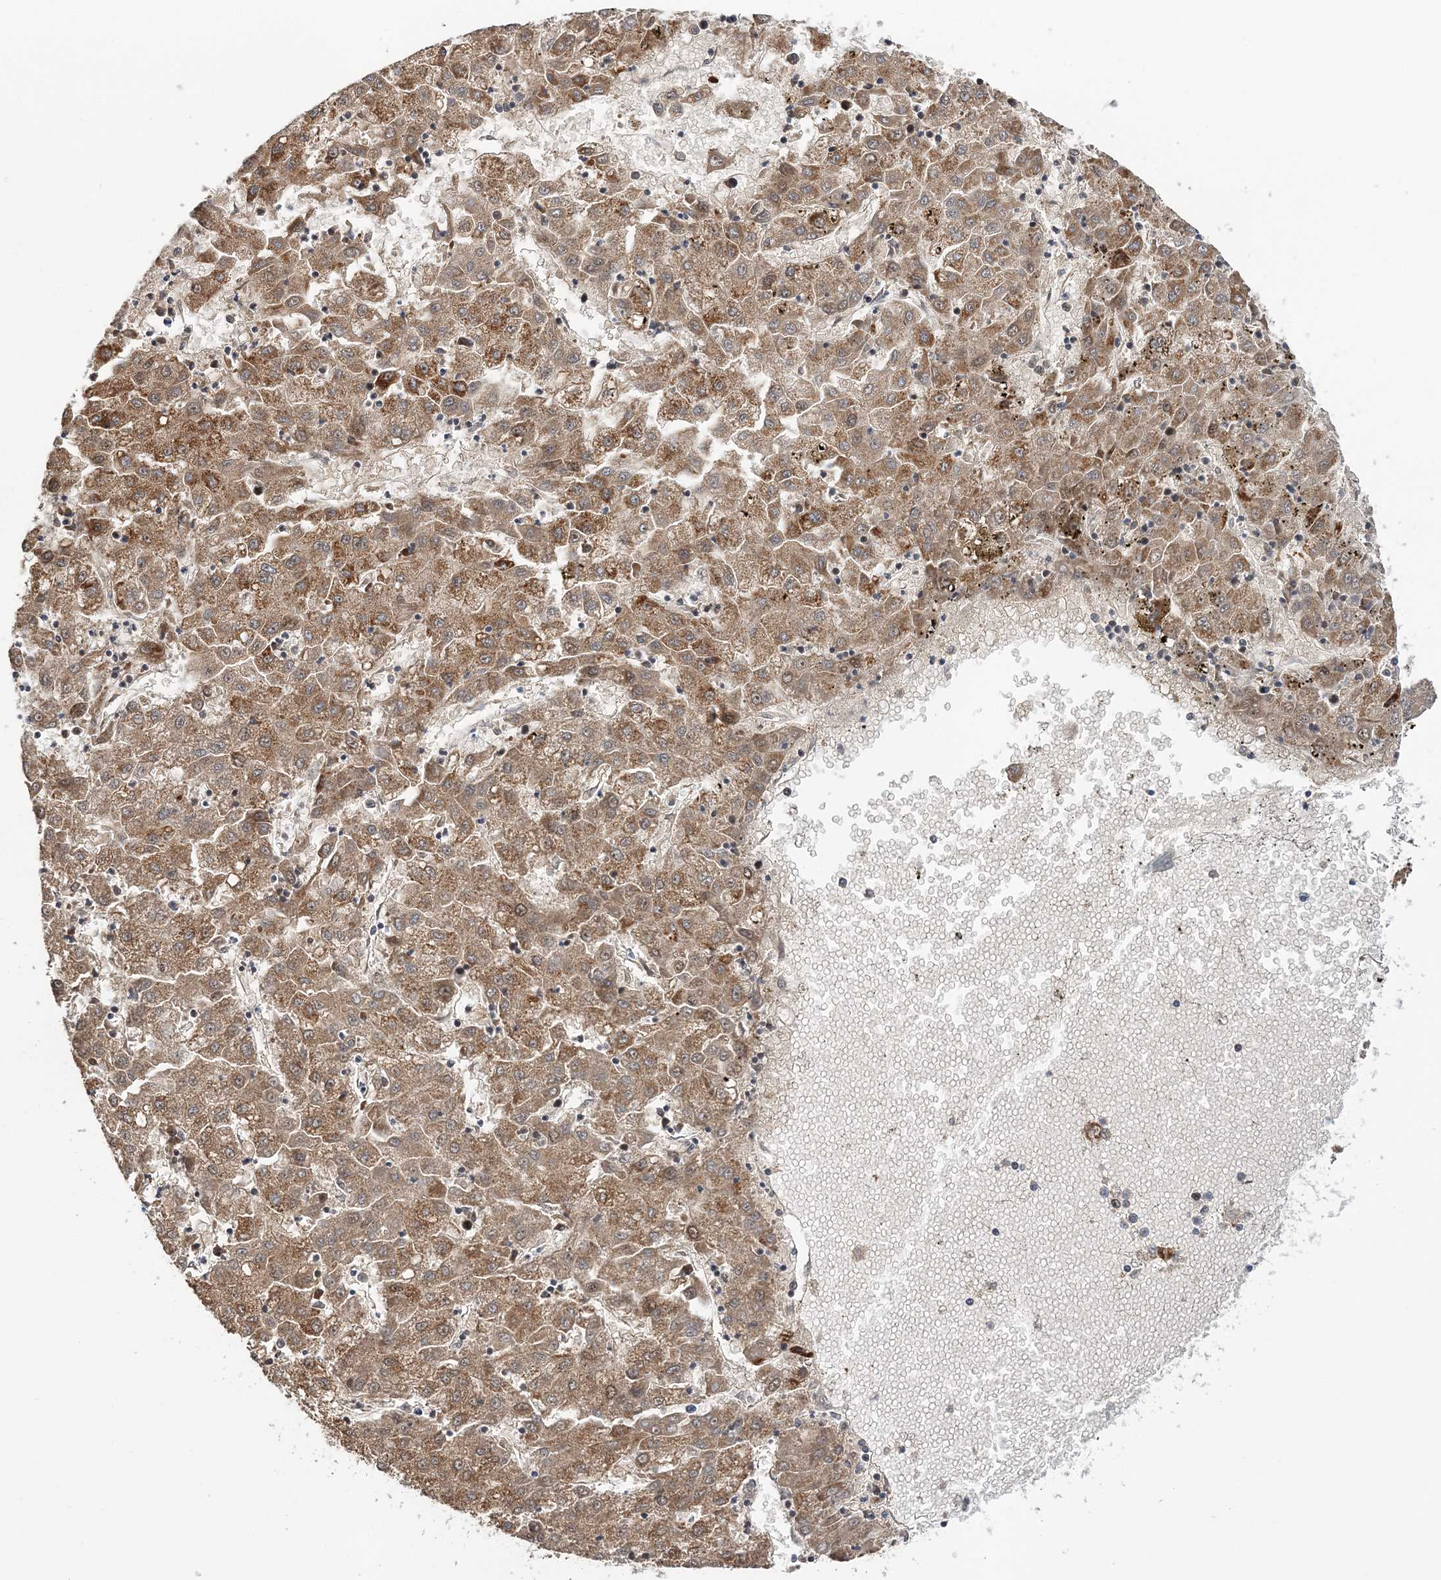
{"staining": {"intensity": "moderate", "quantity": ">75%", "location": "cytoplasmic/membranous,nuclear"}, "tissue": "liver cancer", "cell_type": "Tumor cells", "image_type": "cancer", "snomed": [{"axis": "morphology", "description": "Carcinoma, Hepatocellular, NOS"}, {"axis": "topography", "description": "Liver"}], "caption": "Brown immunohistochemical staining in human liver hepatocellular carcinoma exhibits moderate cytoplasmic/membranous and nuclear positivity in approximately >75% of tumor cells.", "gene": "KIF4A", "patient": {"sex": "male", "age": 72}}